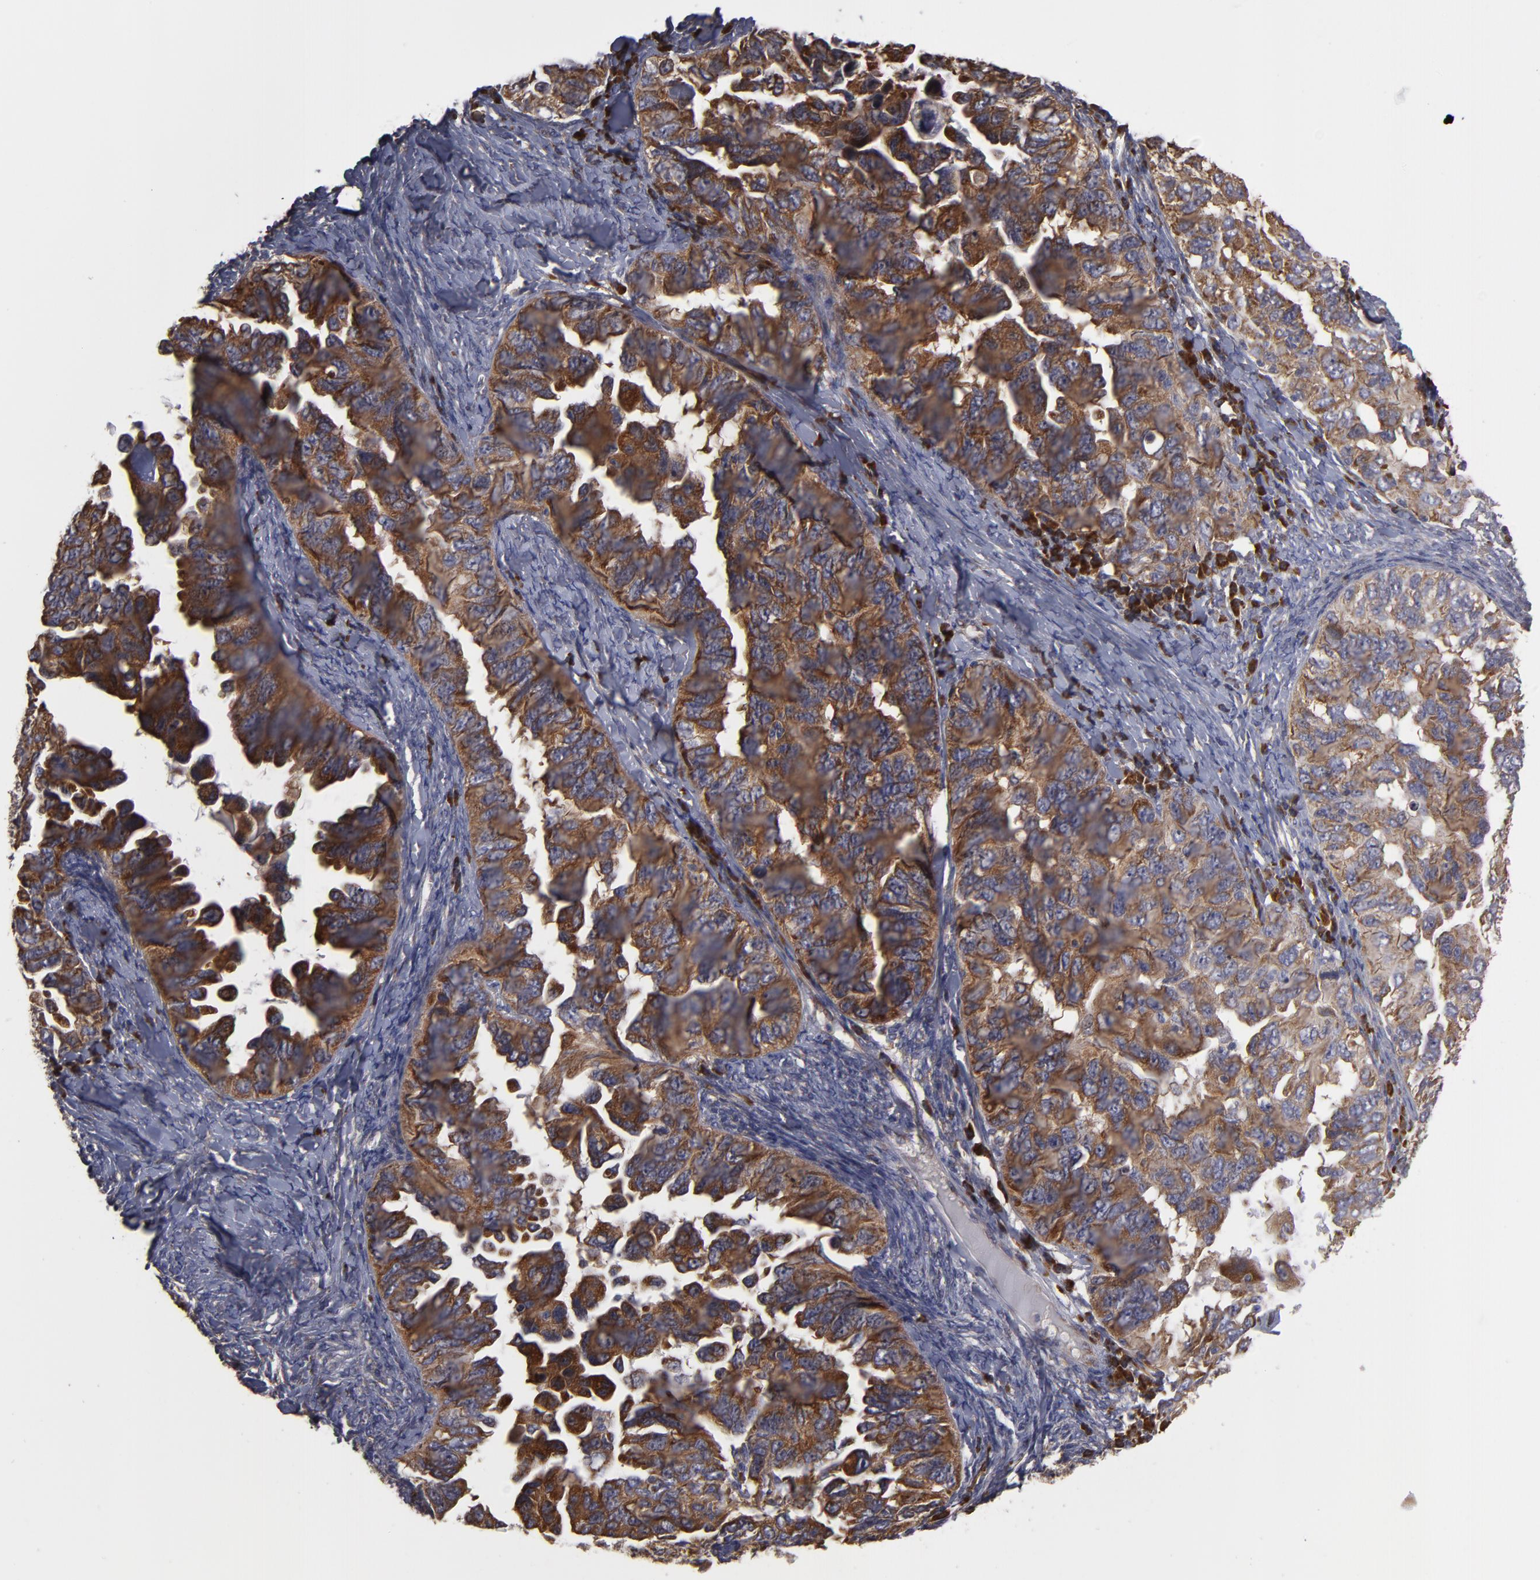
{"staining": {"intensity": "moderate", "quantity": ">75%", "location": "cytoplasmic/membranous"}, "tissue": "ovarian cancer", "cell_type": "Tumor cells", "image_type": "cancer", "snomed": [{"axis": "morphology", "description": "Cystadenocarcinoma, serous, NOS"}, {"axis": "topography", "description": "Ovary"}], "caption": "Tumor cells exhibit medium levels of moderate cytoplasmic/membranous expression in approximately >75% of cells in human ovarian cancer.", "gene": "SND1", "patient": {"sex": "female", "age": 82}}